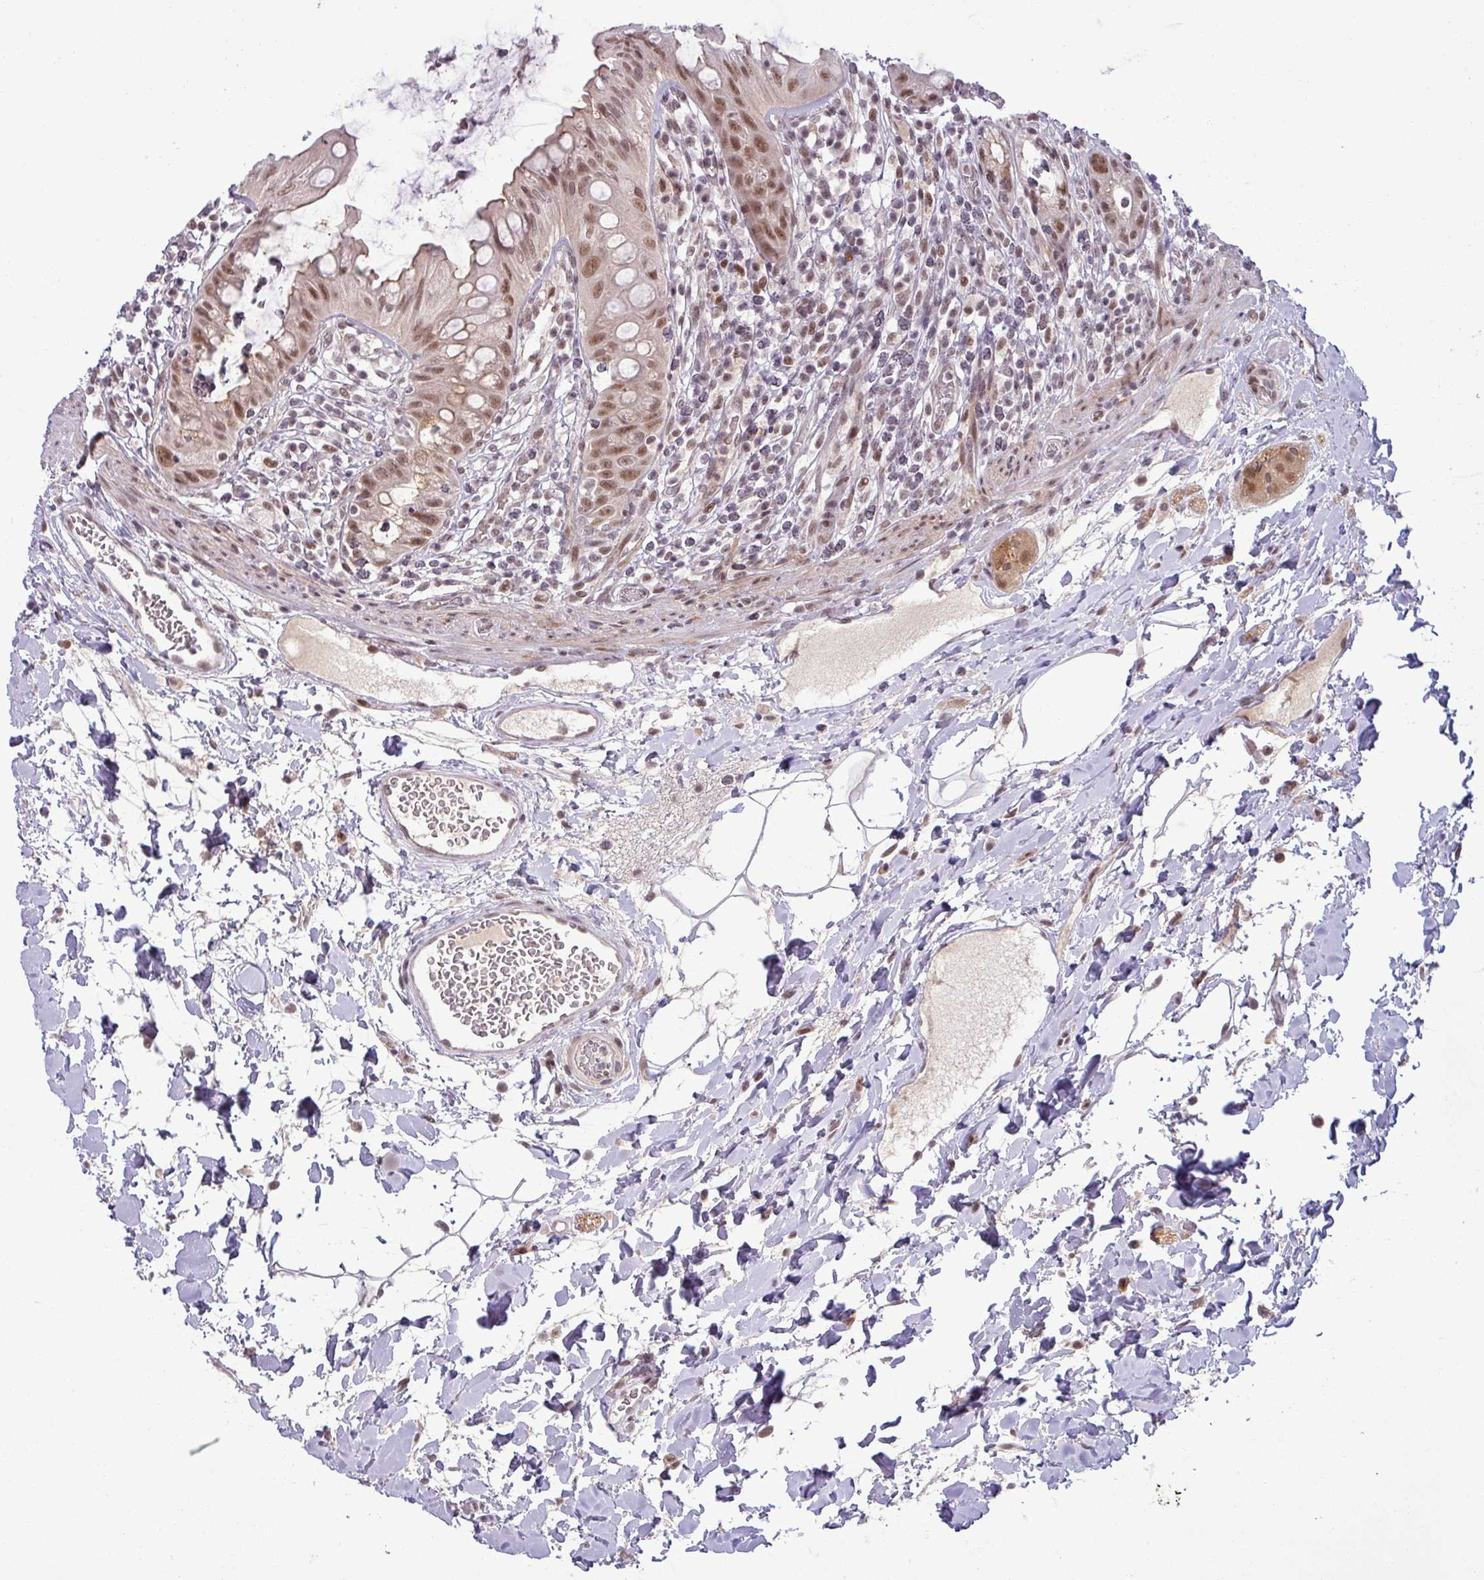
{"staining": {"intensity": "moderate", "quantity": ">75%", "location": "nuclear"}, "tissue": "rectum", "cell_type": "Glandular cells", "image_type": "normal", "snomed": [{"axis": "morphology", "description": "Normal tissue, NOS"}, {"axis": "topography", "description": "Rectum"}], "caption": "This micrograph reveals IHC staining of benign human rectum, with medium moderate nuclear staining in approximately >75% of glandular cells.", "gene": "PTPN20", "patient": {"sex": "female", "age": 57}}